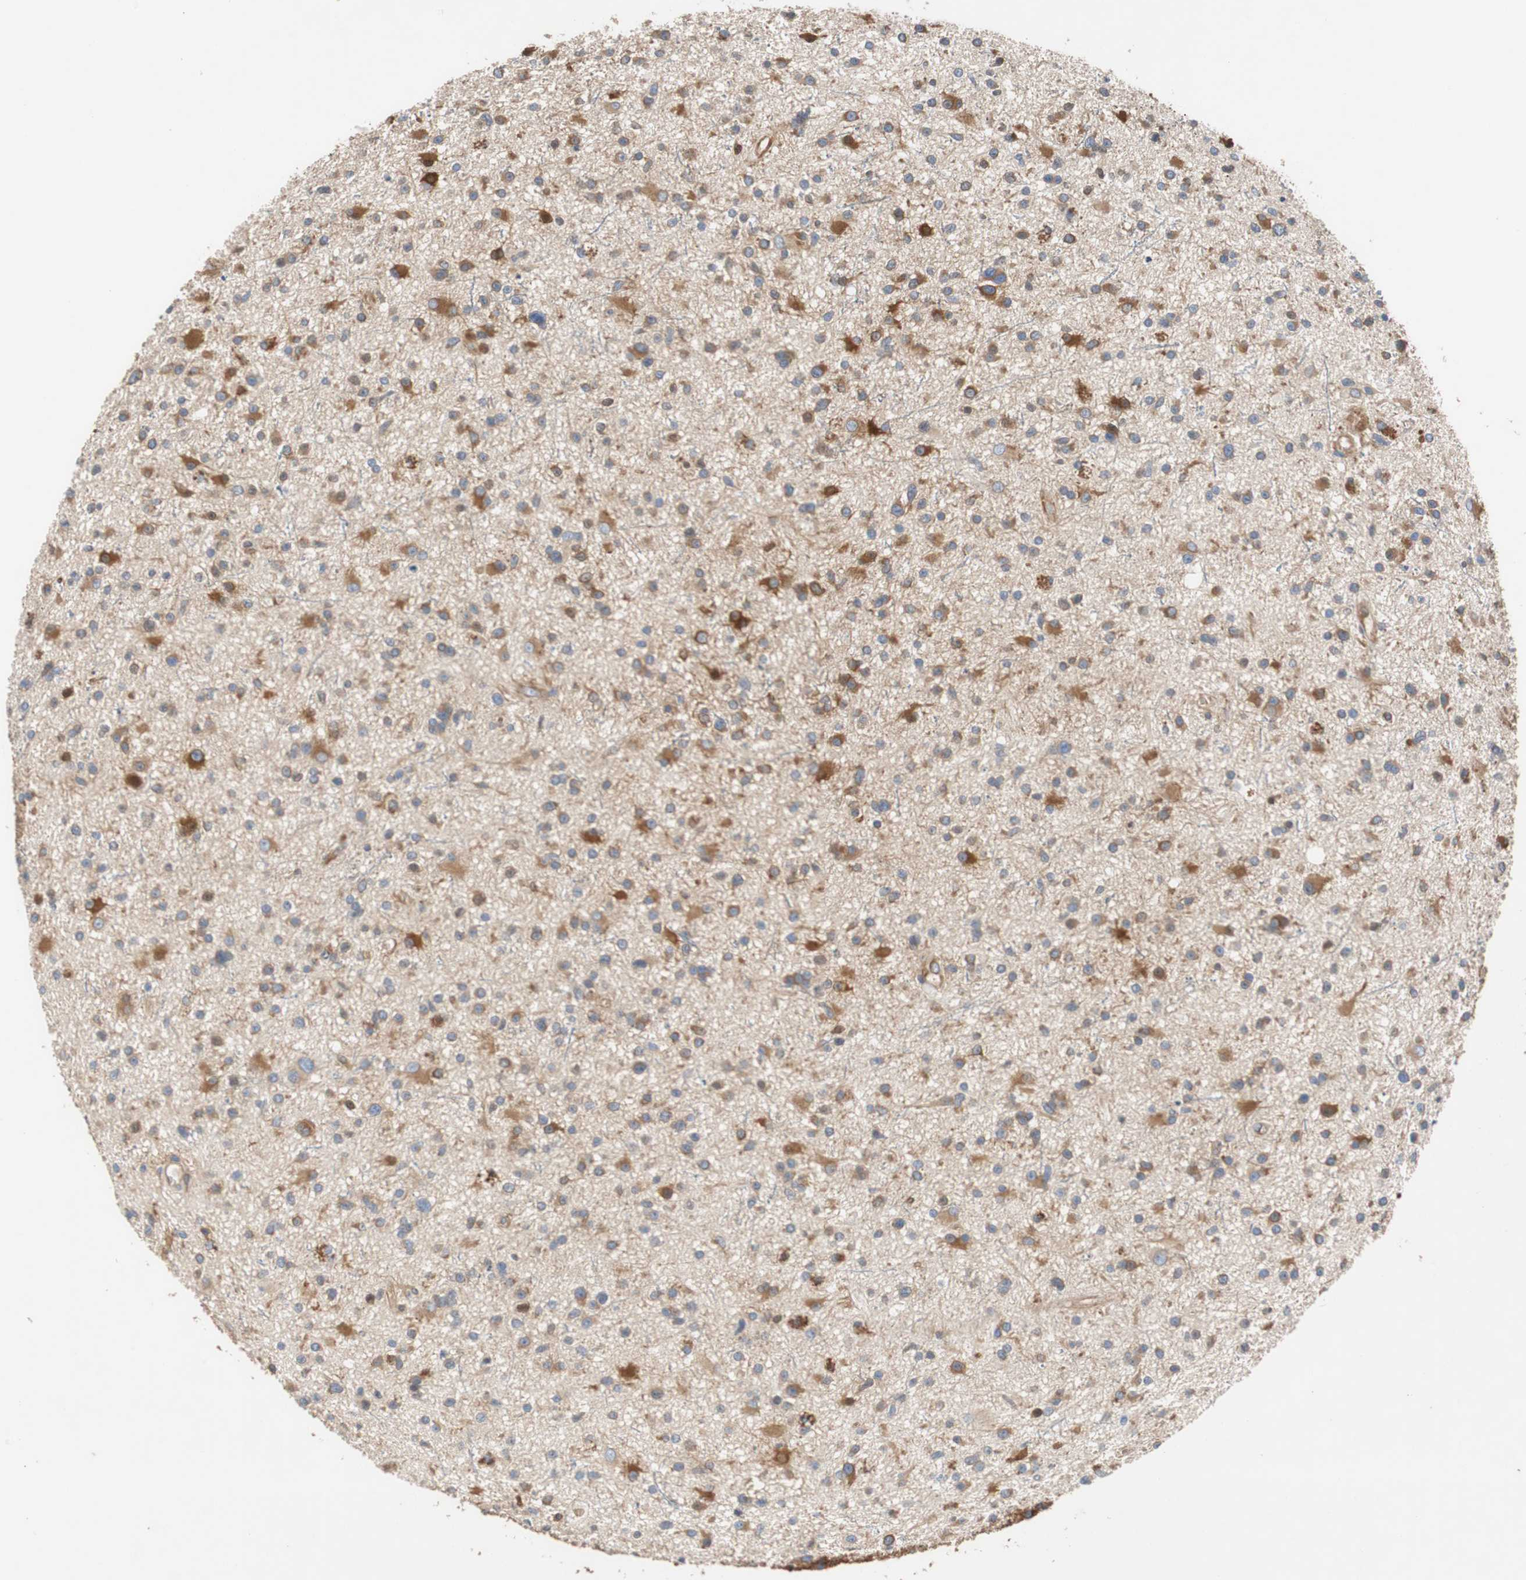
{"staining": {"intensity": "moderate", "quantity": "25%-75%", "location": "cytoplasmic/membranous"}, "tissue": "glioma", "cell_type": "Tumor cells", "image_type": "cancer", "snomed": [{"axis": "morphology", "description": "Glioma, malignant, High grade"}, {"axis": "topography", "description": "Brain"}], "caption": "This image shows immunohistochemistry staining of glioma, with medium moderate cytoplasmic/membranous staining in approximately 25%-75% of tumor cells.", "gene": "GYS1", "patient": {"sex": "male", "age": 33}}